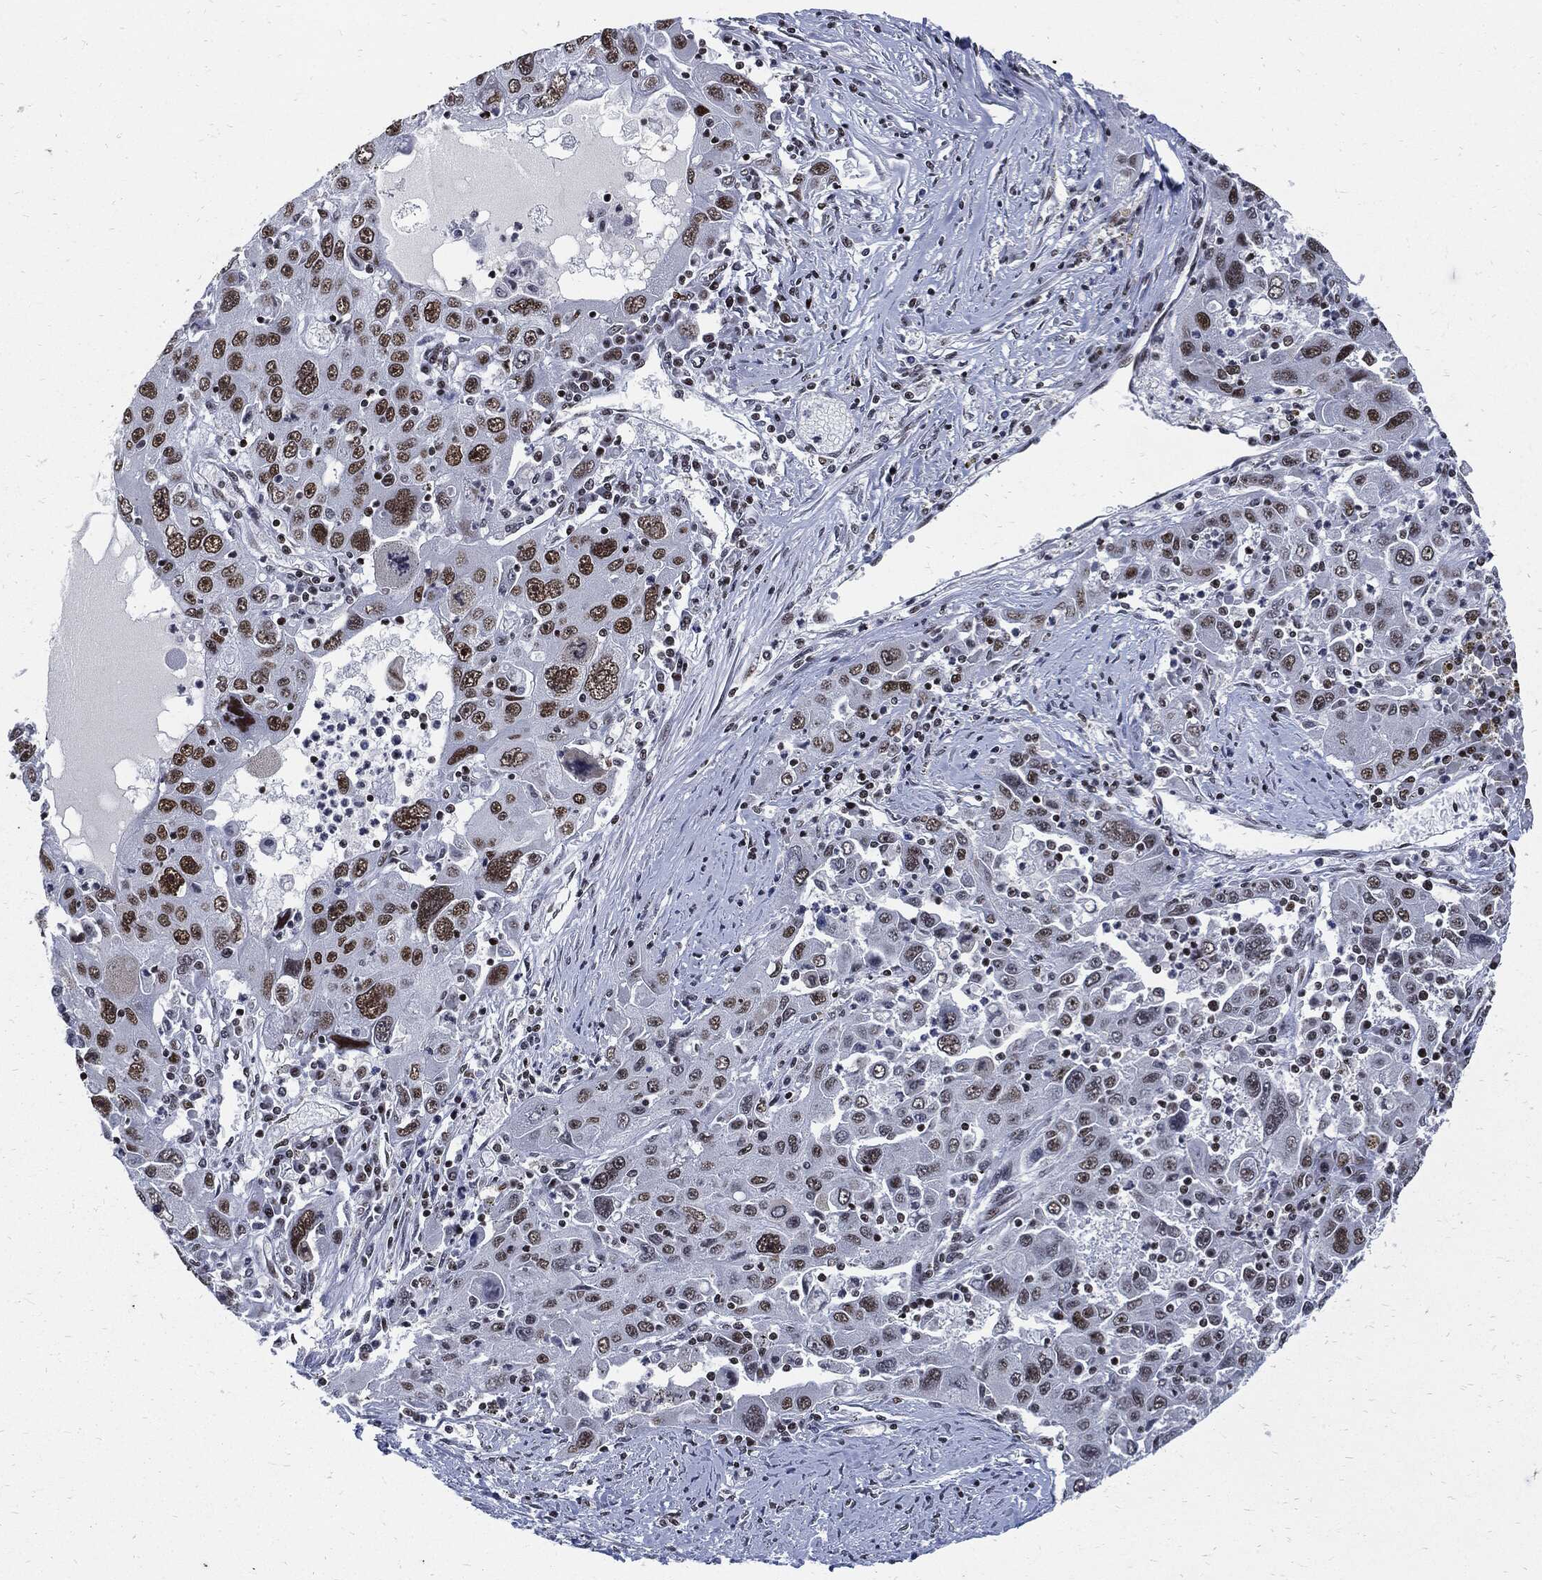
{"staining": {"intensity": "moderate", "quantity": "25%-75%", "location": "nuclear"}, "tissue": "stomach cancer", "cell_type": "Tumor cells", "image_type": "cancer", "snomed": [{"axis": "morphology", "description": "Adenocarcinoma, NOS"}, {"axis": "topography", "description": "Stomach"}], "caption": "Immunohistochemistry (DAB) staining of adenocarcinoma (stomach) displays moderate nuclear protein positivity in about 25%-75% of tumor cells.", "gene": "TERF2", "patient": {"sex": "male", "age": 56}}